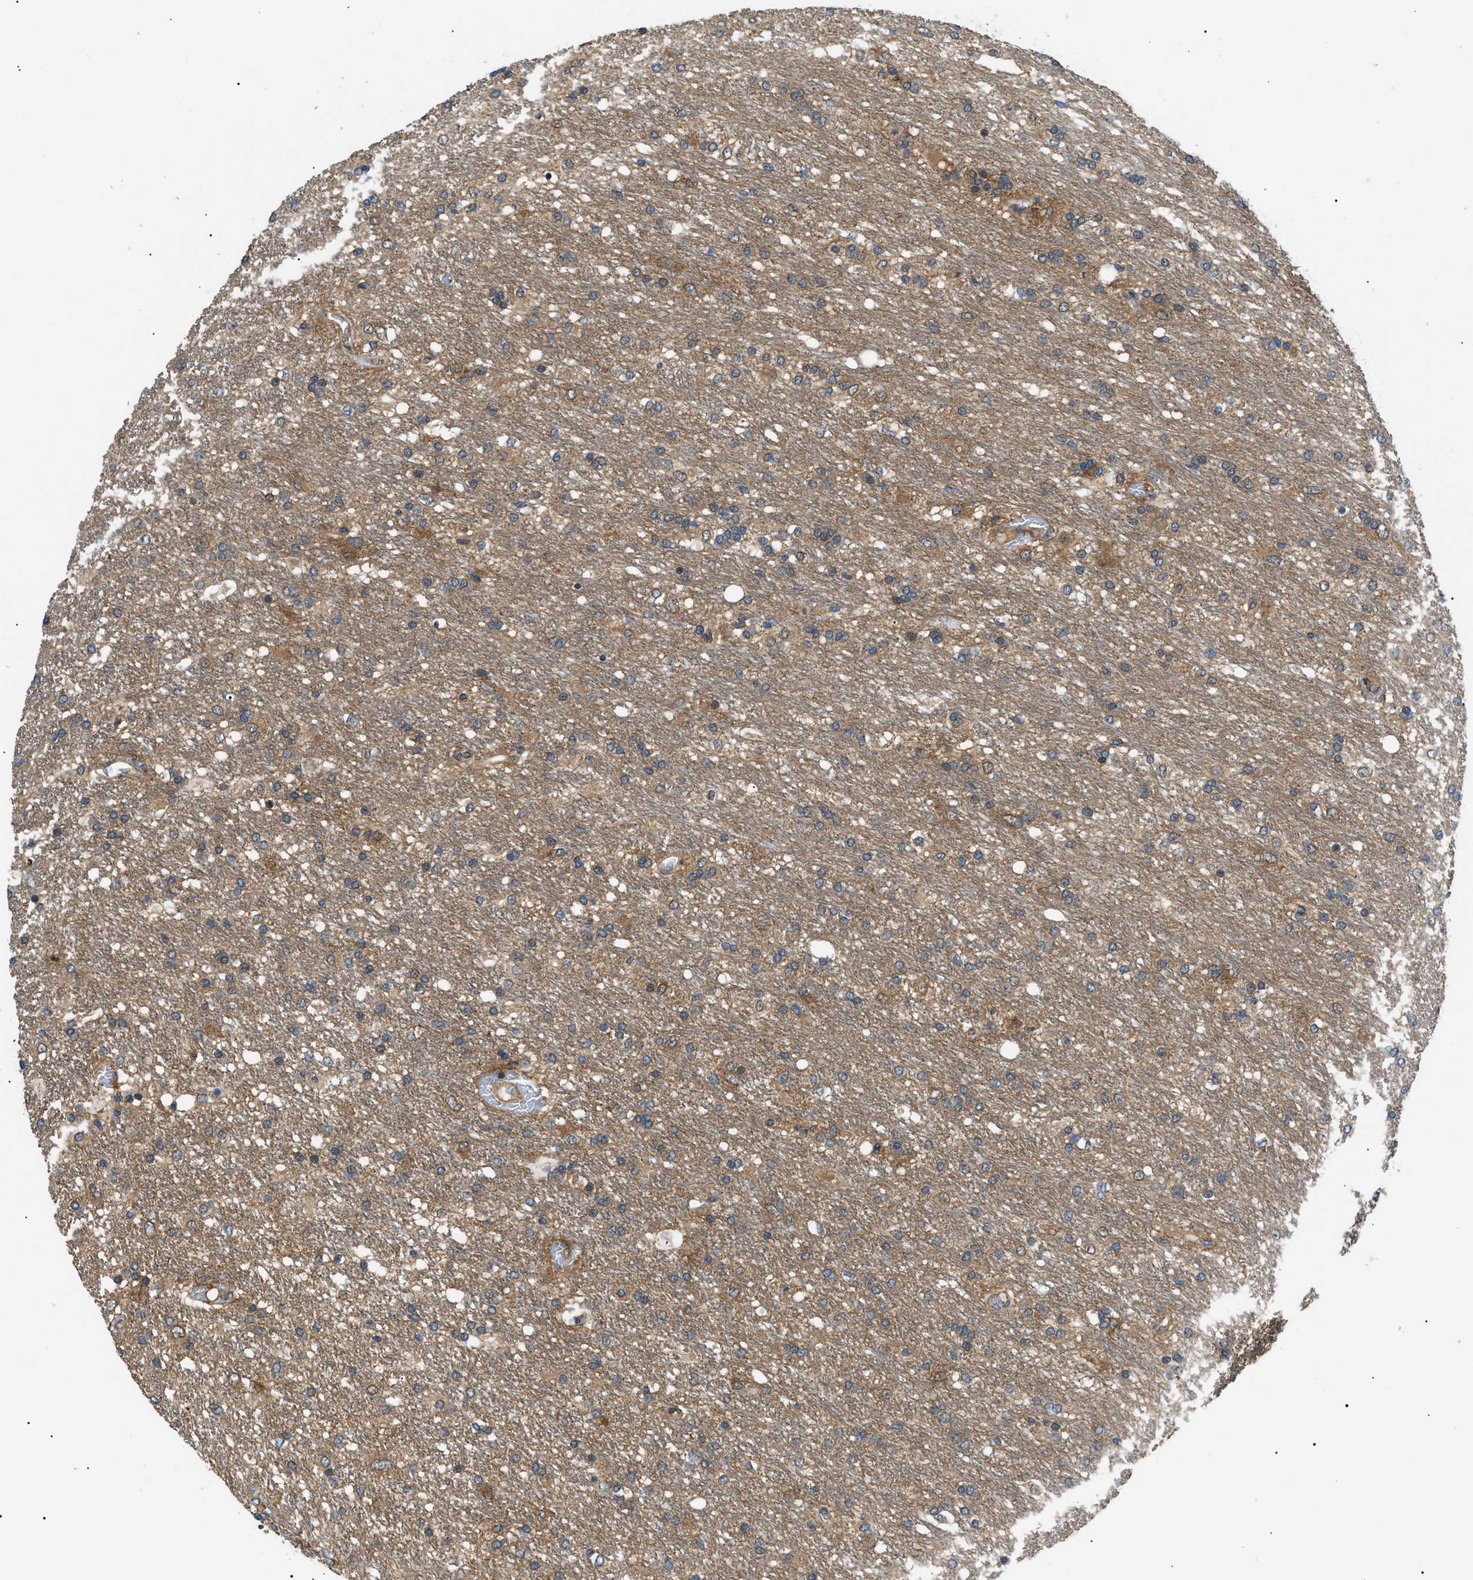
{"staining": {"intensity": "moderate", "quantity": "<25%", "location": "cytoplasmic/membranous"}, "tissue": "glioma", "cell_type": "Tumor cells", "image_type": "cancer", "snomed": [{"axis": "morphology", "description": "Glioma, malignant, Low grade"}, {"axis": "topography", "description": "Brain"}], "caption": "About <25% of tumor cells in glioma show moderate cytoplasmic/membranous protein positivity as visualized by brown immunohistochemical staining.", "gene": "SRPK1", "patient": {"sex": "male", "age": 77}}